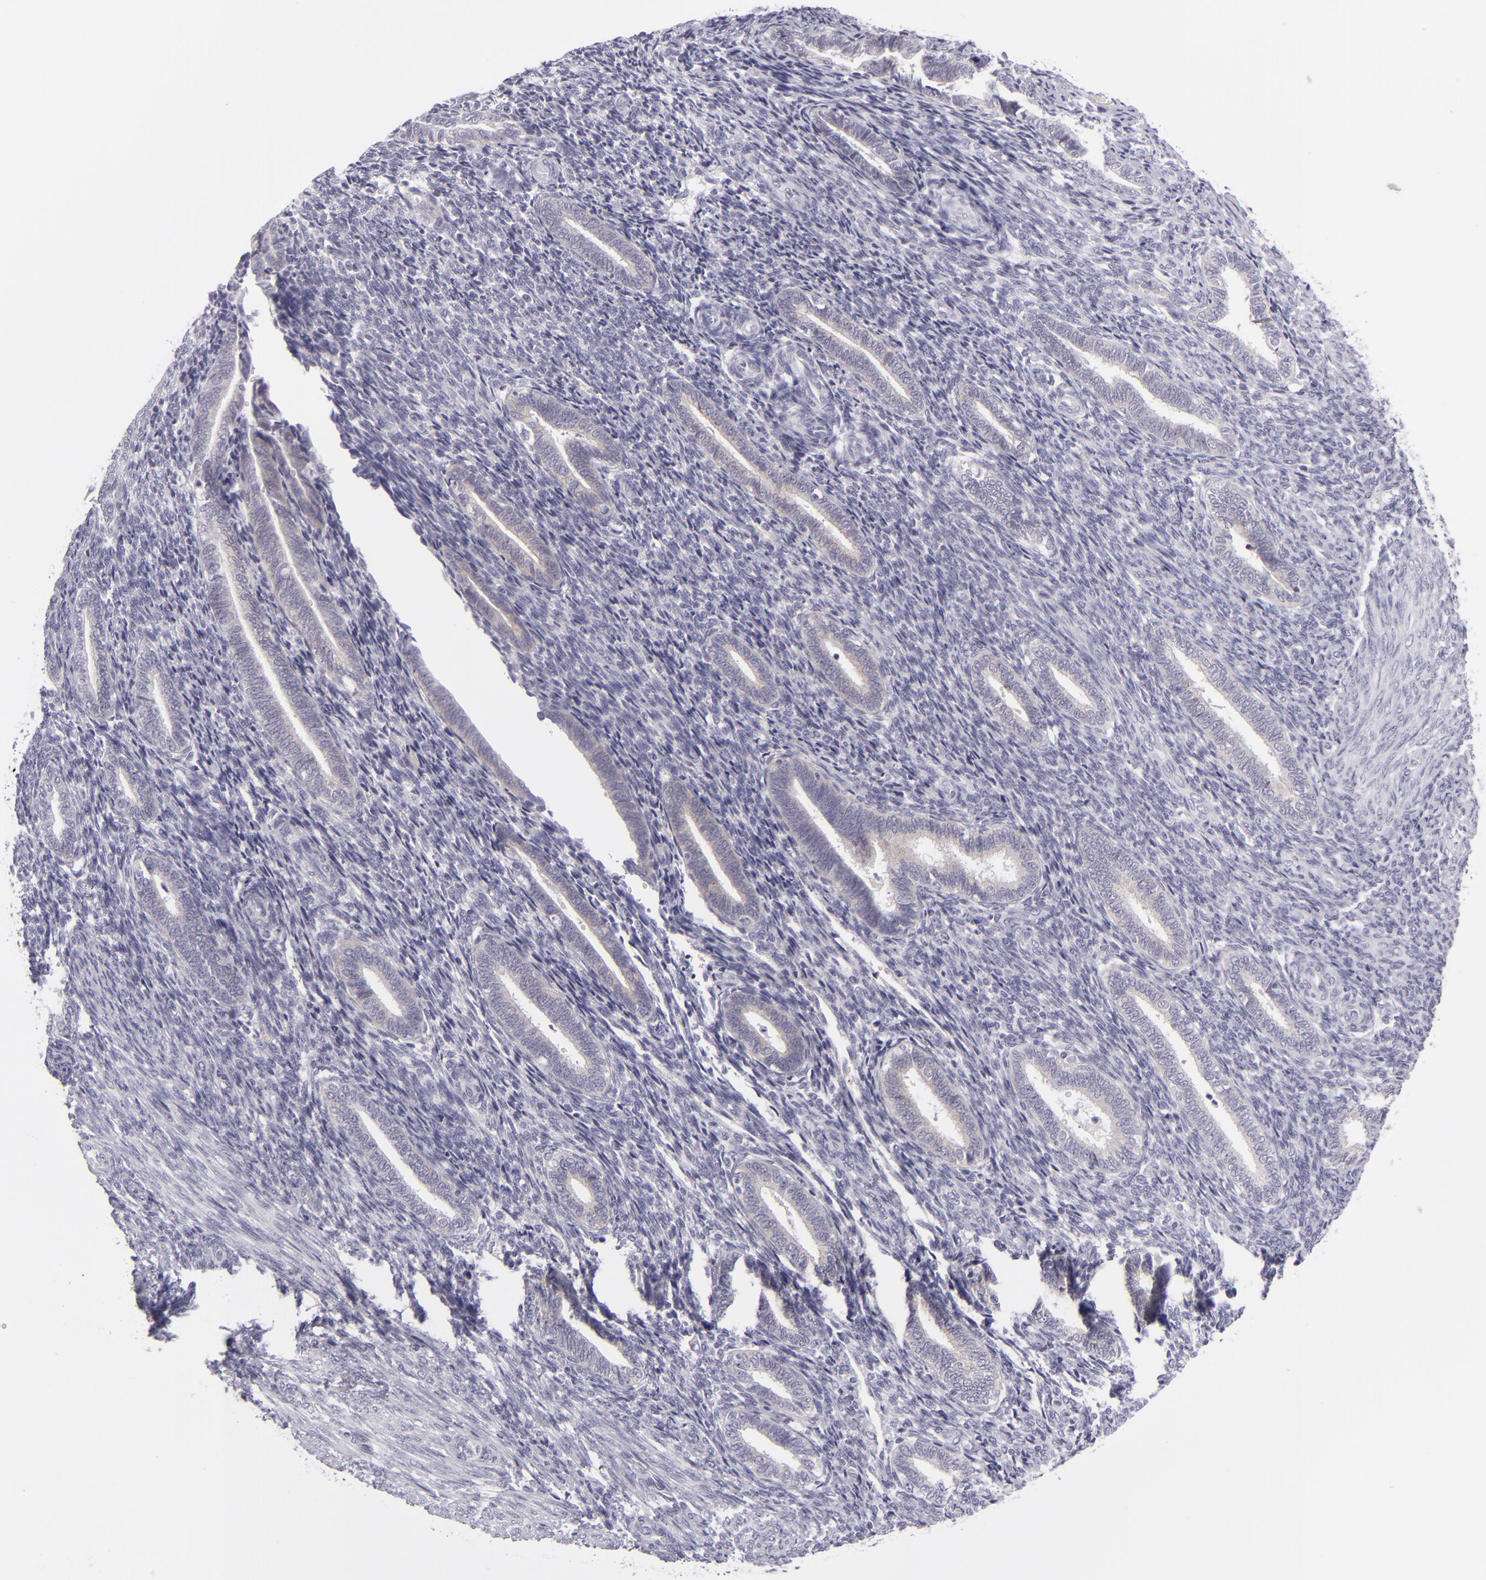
{"staining": {"intensity": "negative", "quantity": "none", "location": "none"}, "tissue": "endometrium", "cell_type": "Cells in endometrial stroma", "image_type": "normal", "snomed": [{"axis": "morphology", "description": "Normal tissue, NOS"}, {"axis": "topography", "description": "Endometrium"}], "caption": "DAB immunohistochemical staining of normal human endometrium exhibits no significant expression in cells in endometrial stroma. Brightfield microscopy of IHC stained with DAB (brown) and hematoxylin (blue), captured at high magnification.", "gene": "DLG4", "patient": {"sex": "female", "age": 27}}